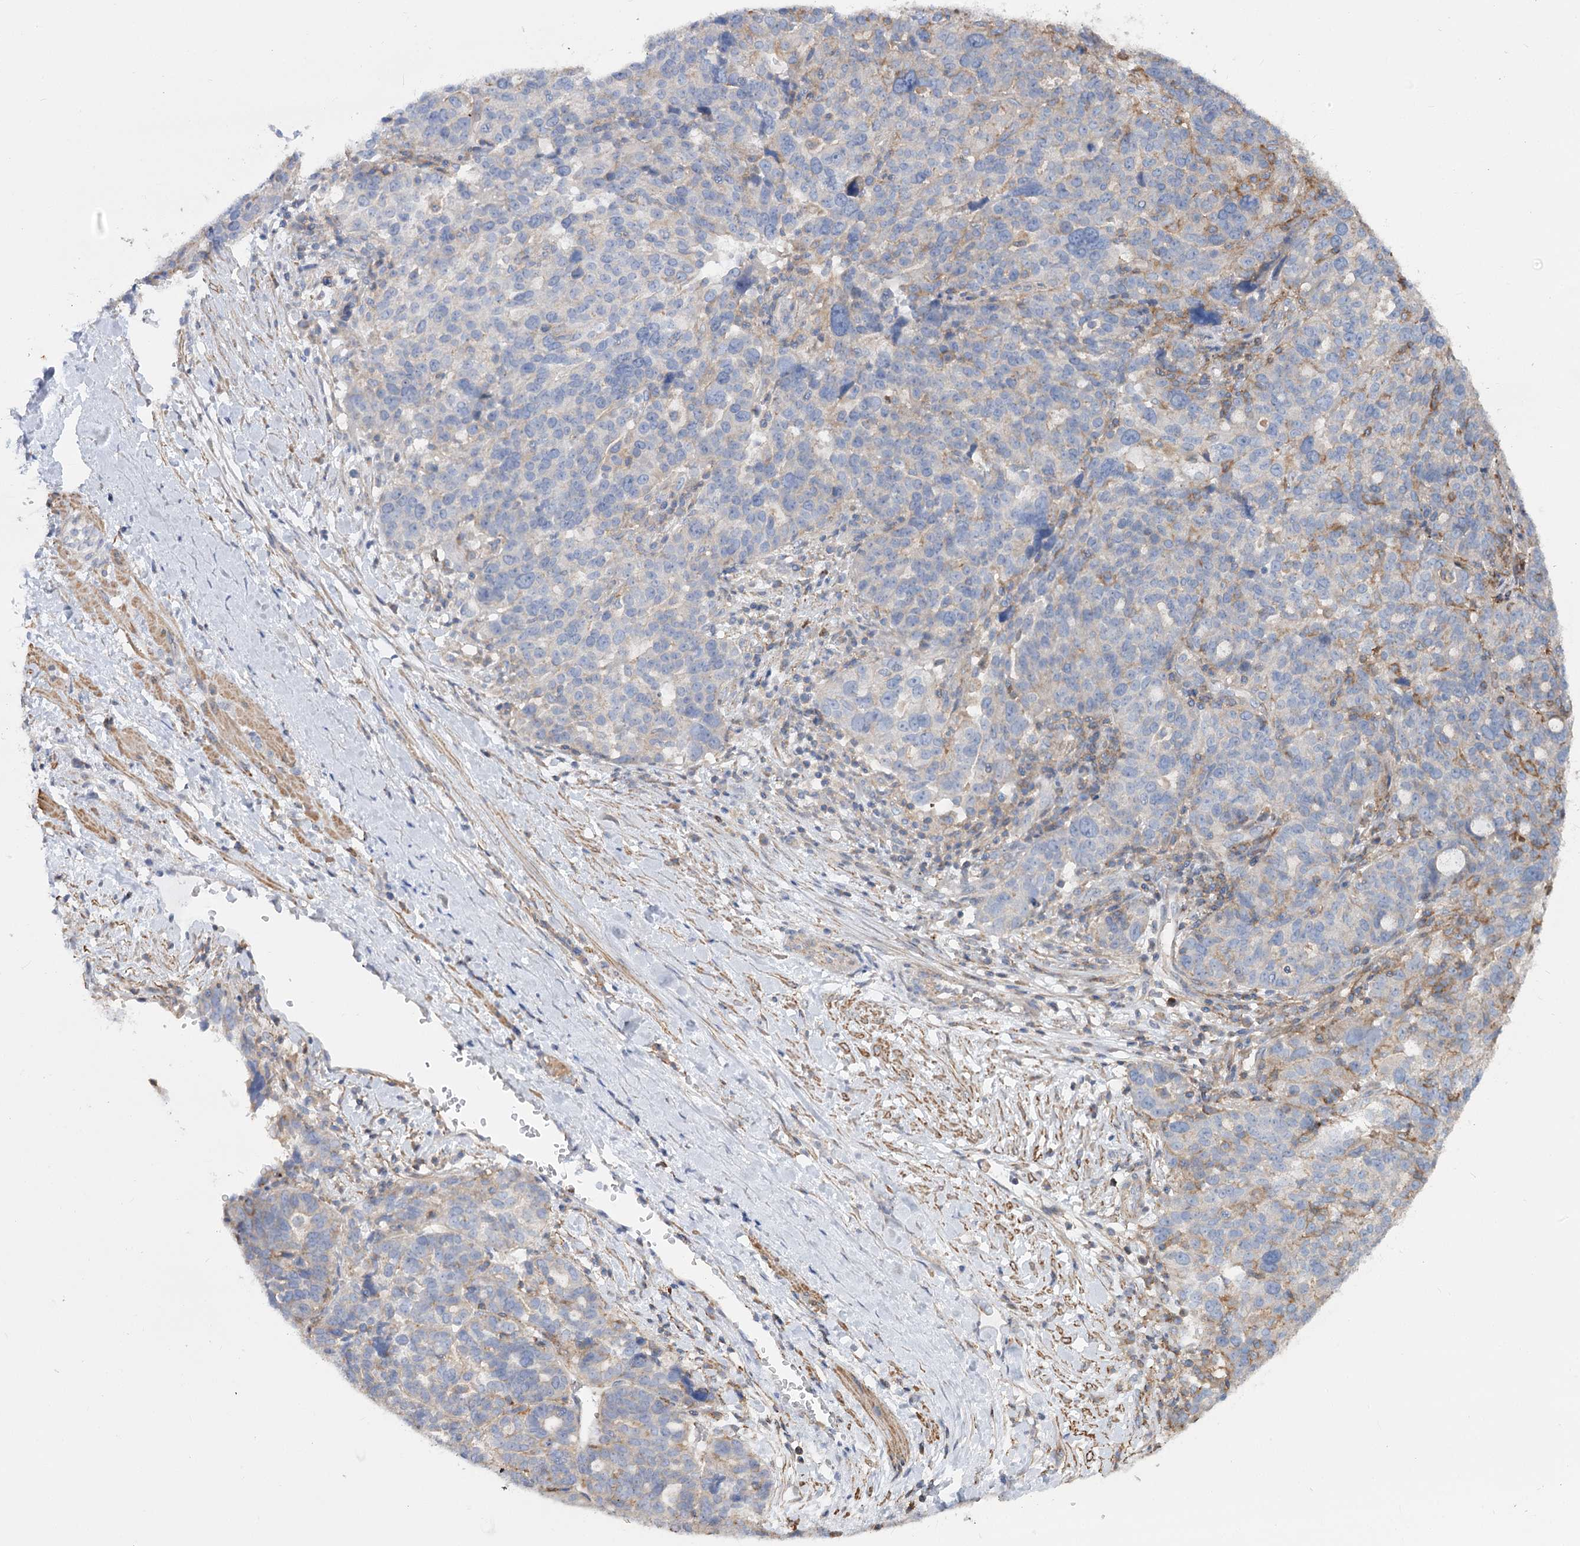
{"staining": {"intensity": "weak", "quantity": "<25%", "location": "cytoplasmic/membranous"}, "tissue": "ovarian cancer", "cell_type": "Tumor cells", "image_type": "cancer", "snomed": [{"axis": "morphology", "description": "Cystadenocarcinoma, serous, NOS"}, {"axis": "topography", "description": "Ovary"}], "caption": "High magnification brightfield microscopy of ovarian cancer stained with DAB (brown) and counterstained with hematoxylin (blue): tumor cells show no significant positivity.", "gene": "LARP1B", "patient": {"sex": "female", "age": 59}}